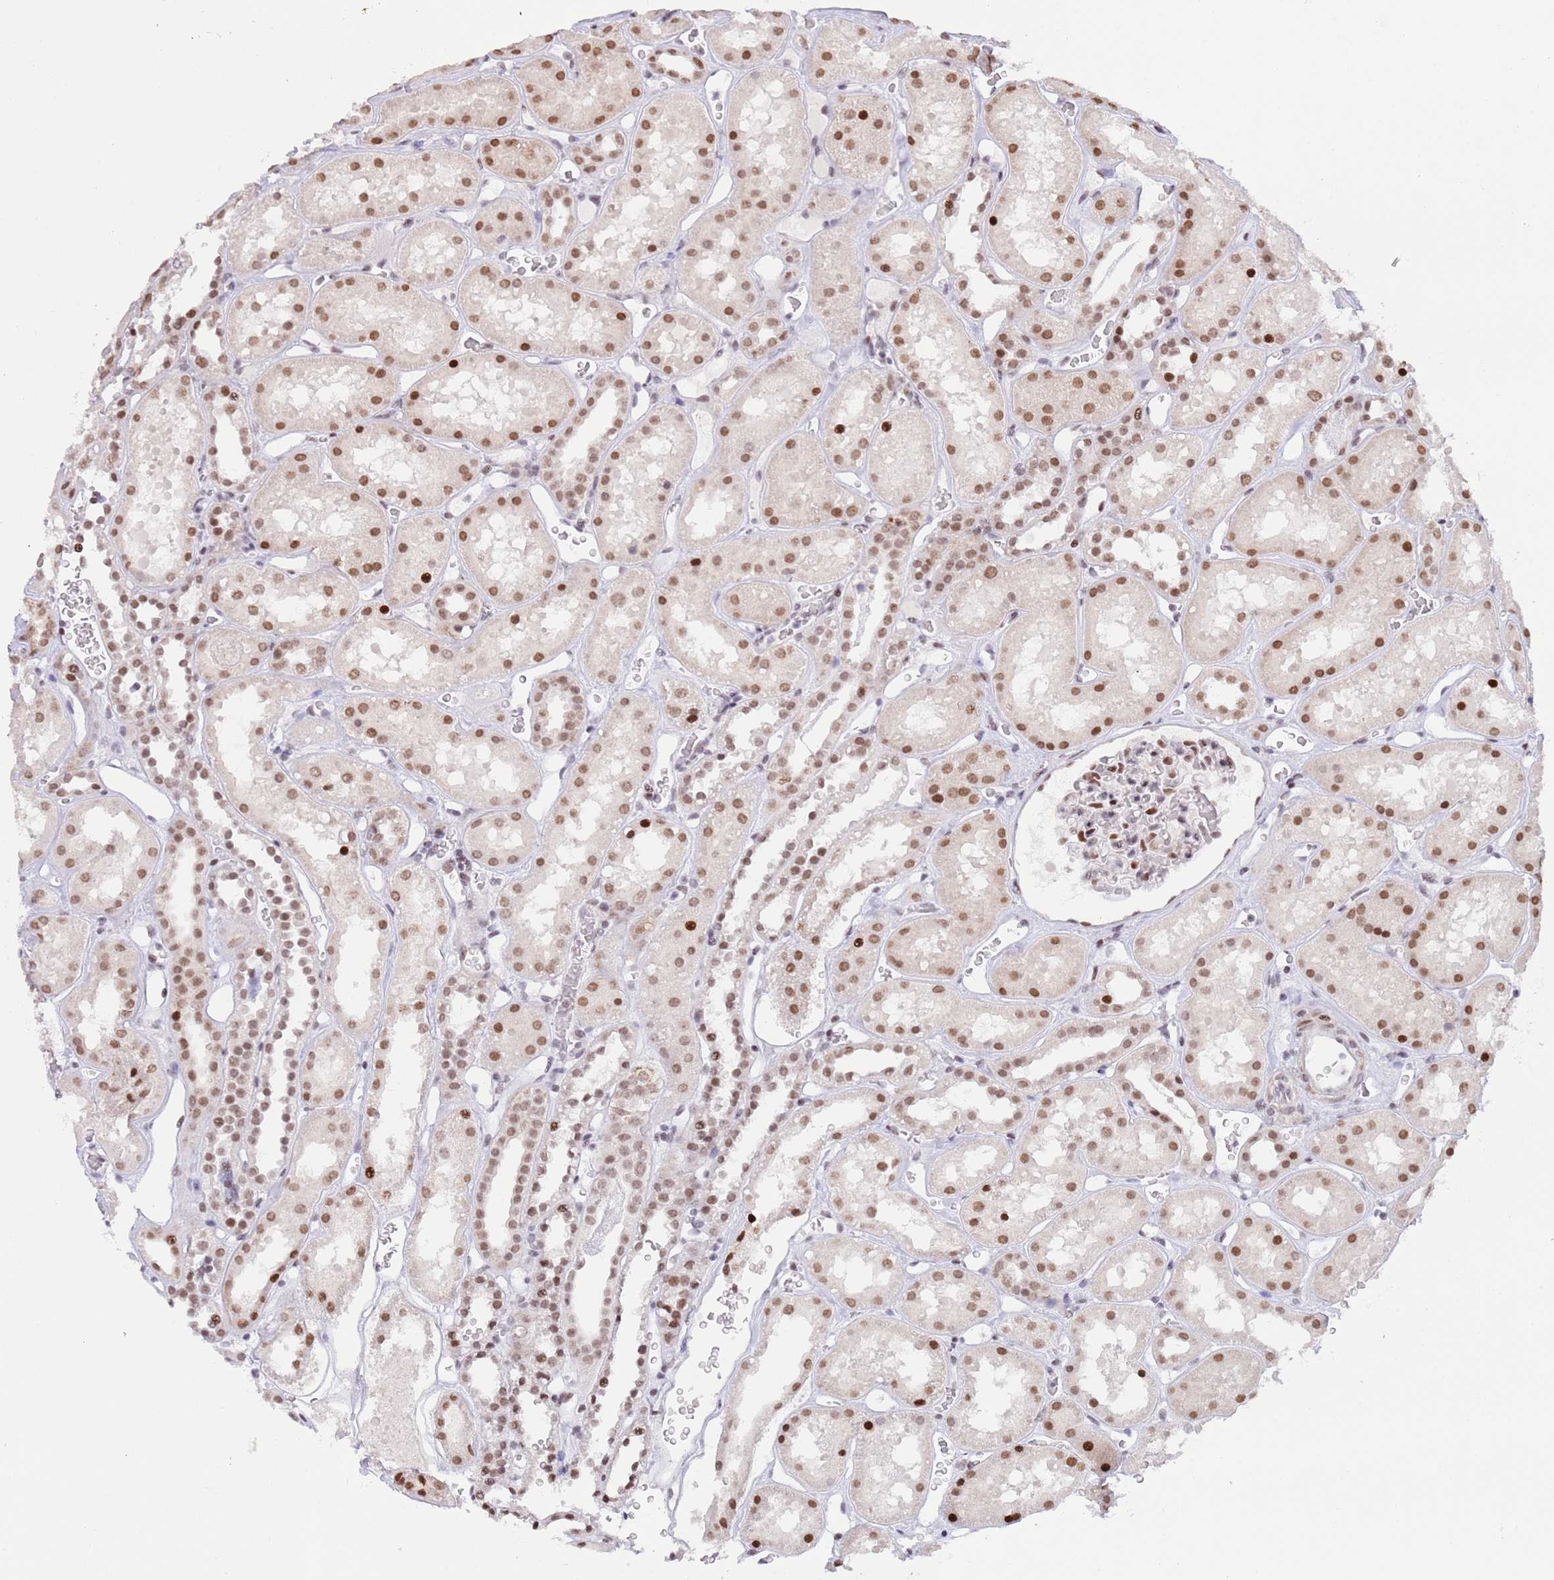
{"staining": {"intensity": "moderate", "quantity": ">75%", "location": "nuclear"}, "tissue": "kidney", "cell_type": "Cells in glomeruli", "image_type": "normal", "snomed": [{"axis": "morphology", "description": "Normal tissue, NOS"}, {"axis": "topography", "description": "Kidney"}], "caption": "This image reveals normal kidney stained with immunohistochemistry to label a protein in brown. The nuclear of cells in glomeruli show moderate positivity for the protein. Nuclei are counter-stained blue.", "gene": "ZNF382", "patient": {"sex": "female", "age": 41}}